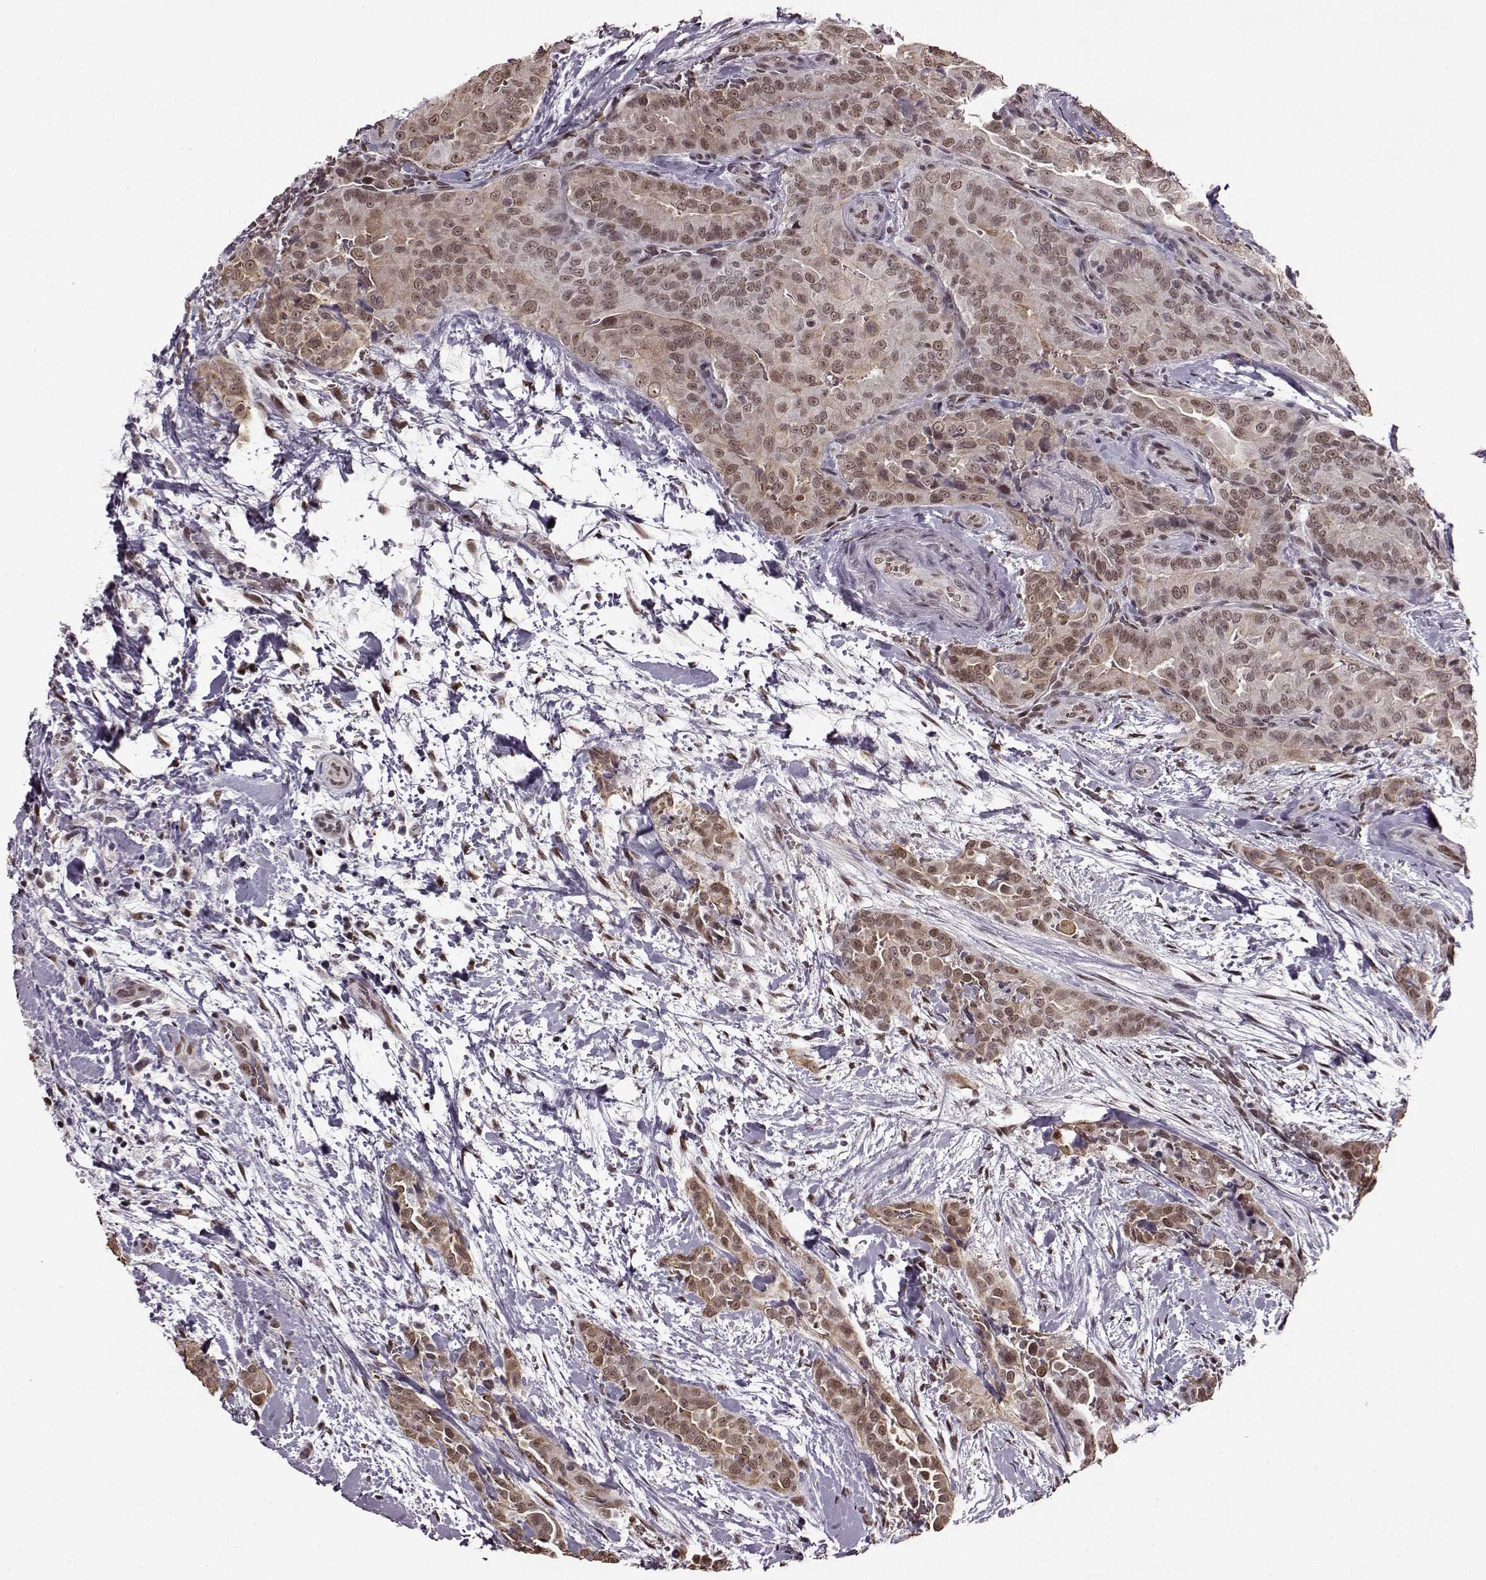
{"staining": {"intensity": "weak", "quantity": ">75%", "location": "nuclear"}, "tissue": "thyroid cancer", "cell_type": "Tumor cells", "image_type": "cancer", "snomed": [{"axis": "morphology", "description": "Papillary adenocarcinoma, NOS"}, {"axis": "topography", "description": "Thyroid gland"}], "caption": "The image reveals staining of thyroid cancer, revealing weak nuclear protein positivity (brown color) within tumor cells.", "gene": "FTO", "patient": {"sex": "male", "age": 61}}